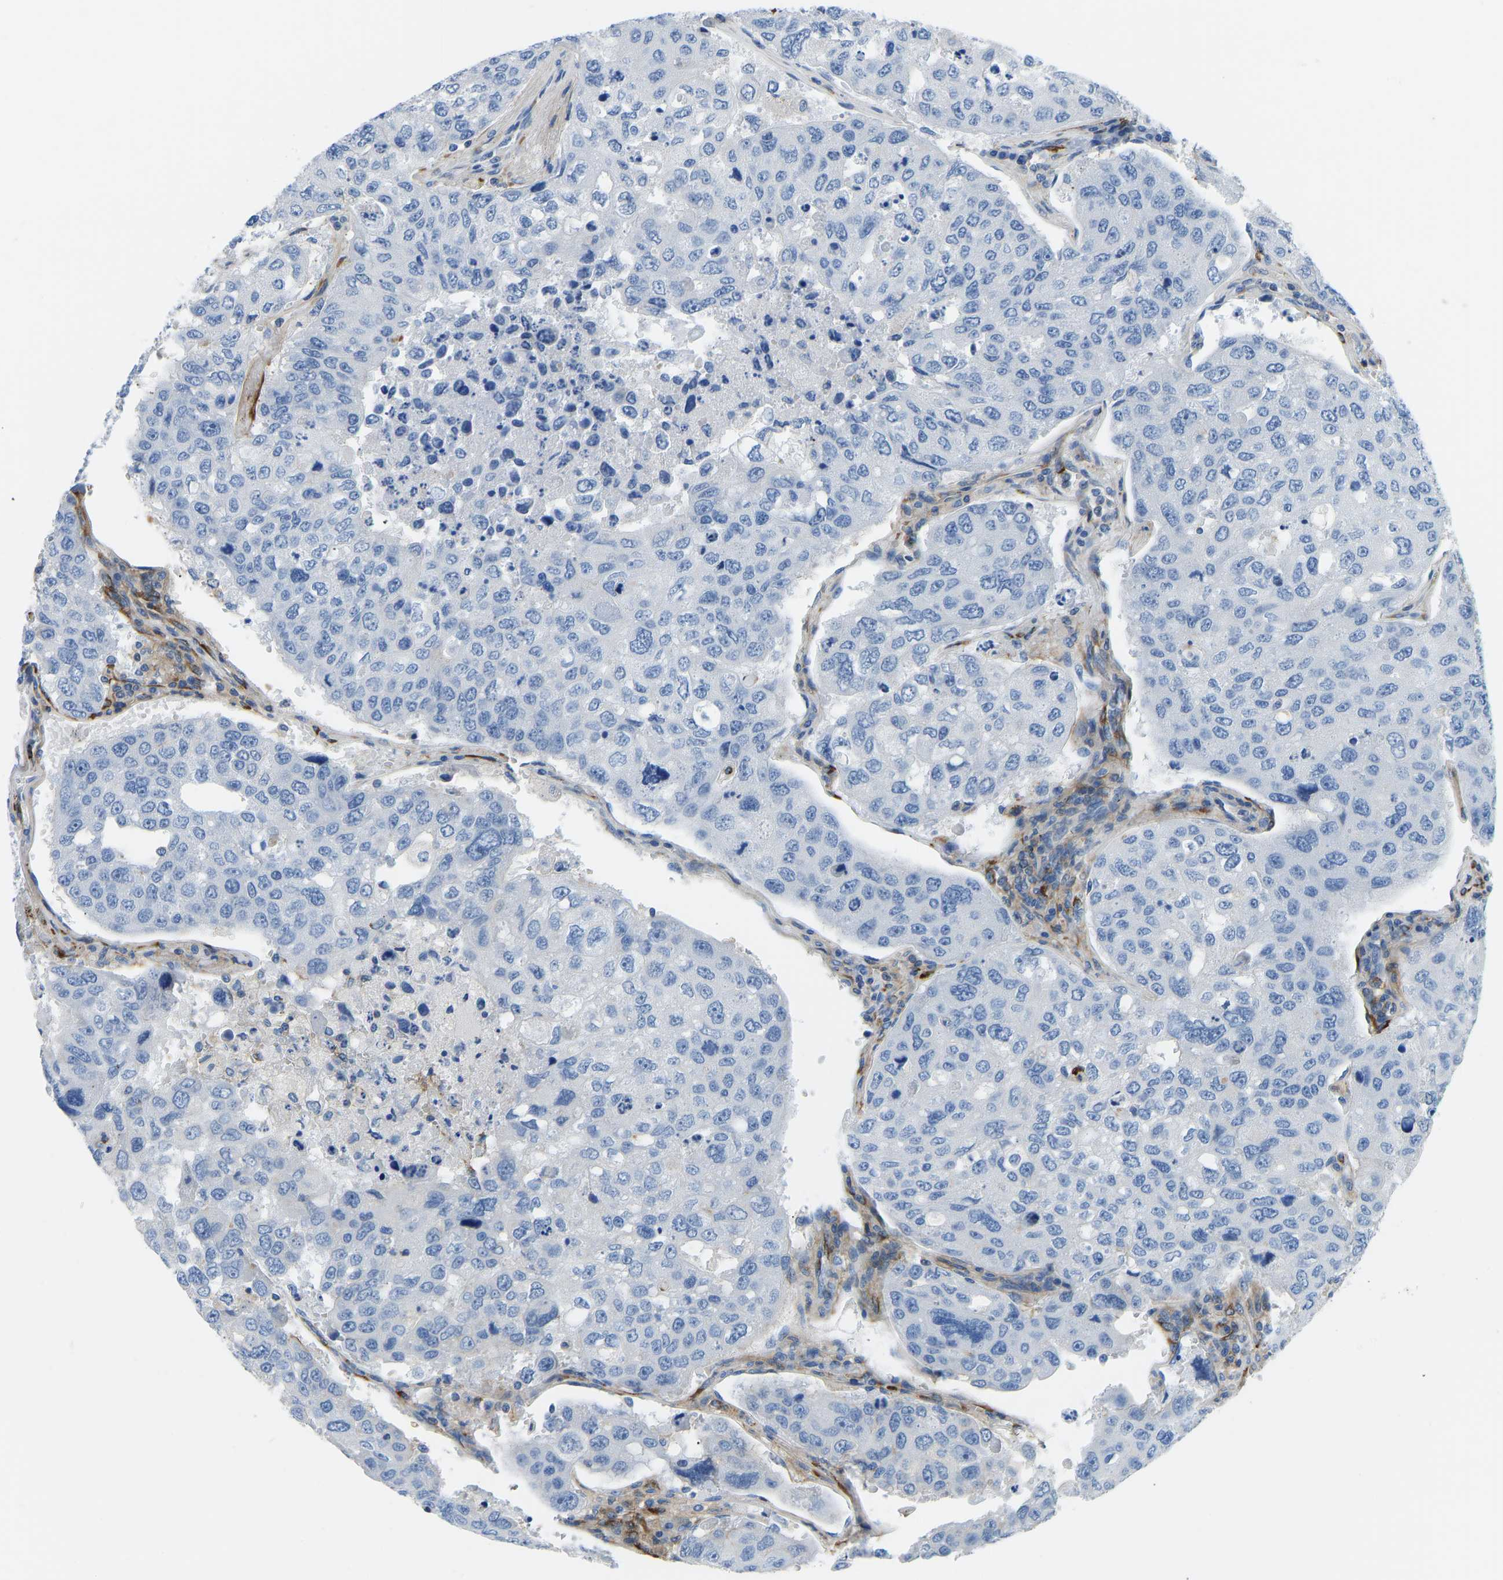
{"staining": {"intensity": "negative", "quantity": "none", "location": "none"}, "tissue": "urothelial cancer", "cell_type": "Tumor cells", "image_type": "cancer", "snomed": [{"axis": "morphology", "description": "Urothelial carcinoma, High grade"}, {"axis": "topography", "description": "Lymph node"}, {"axis": "topography", "description": "Urinary bladder"}], "caption": "DAB immunohistochemical staining of urothelial cancer shows no significant staining in tumor cells. Brightfield microscopy of immunohistochemistry (IHC) stained with DAB (brown) and hematoxylin (blue), captured at high magnification.", "gene": "COL15A1", "patient": {"sex": "male", "age": 51}}